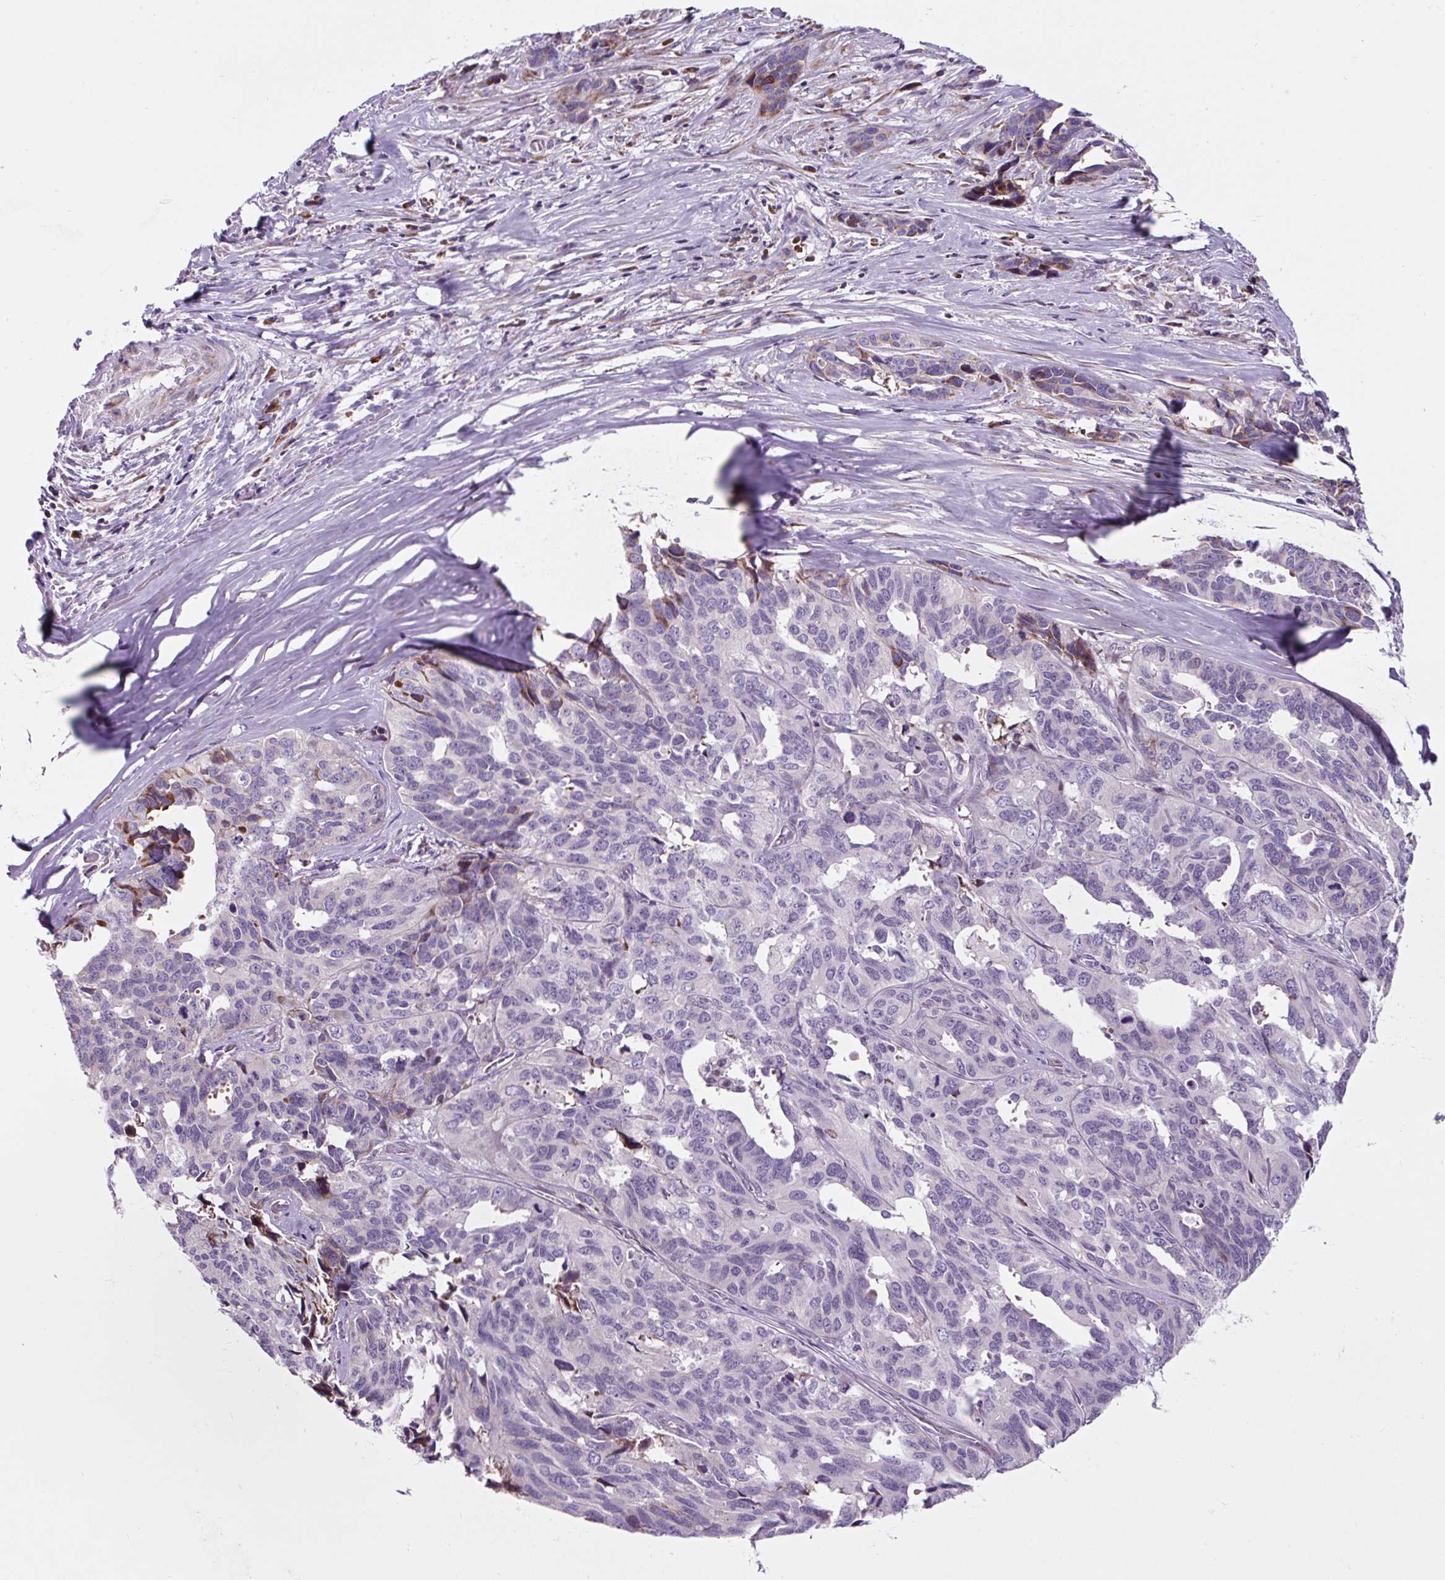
{"staining": {"intensity": "negative", "quantity": "none", "location": "none"}, "tissue": "ovarian cancer", "cell_type": "Tumor cells", "image_type": "cancer", "snomed": [{"axis": "morphology", "description": "Cystadenocarcinoma, serous, NOS"}, {"axis": "topography", "description": "Ovary"}], "caption": "Immunohistochemistry image of neoplastic tissue: ovarian serous cystadenocarcinoma stained with DAB (3,3'-diaminobenzidine) displays no significant protein expression in tumor cells. (Brightfield microscopy of DAB (3,3'-diaminobenzidine) IHC at high magnification).", "gene": "CISD3", "patient": {"sex": "female", "age": 64}}